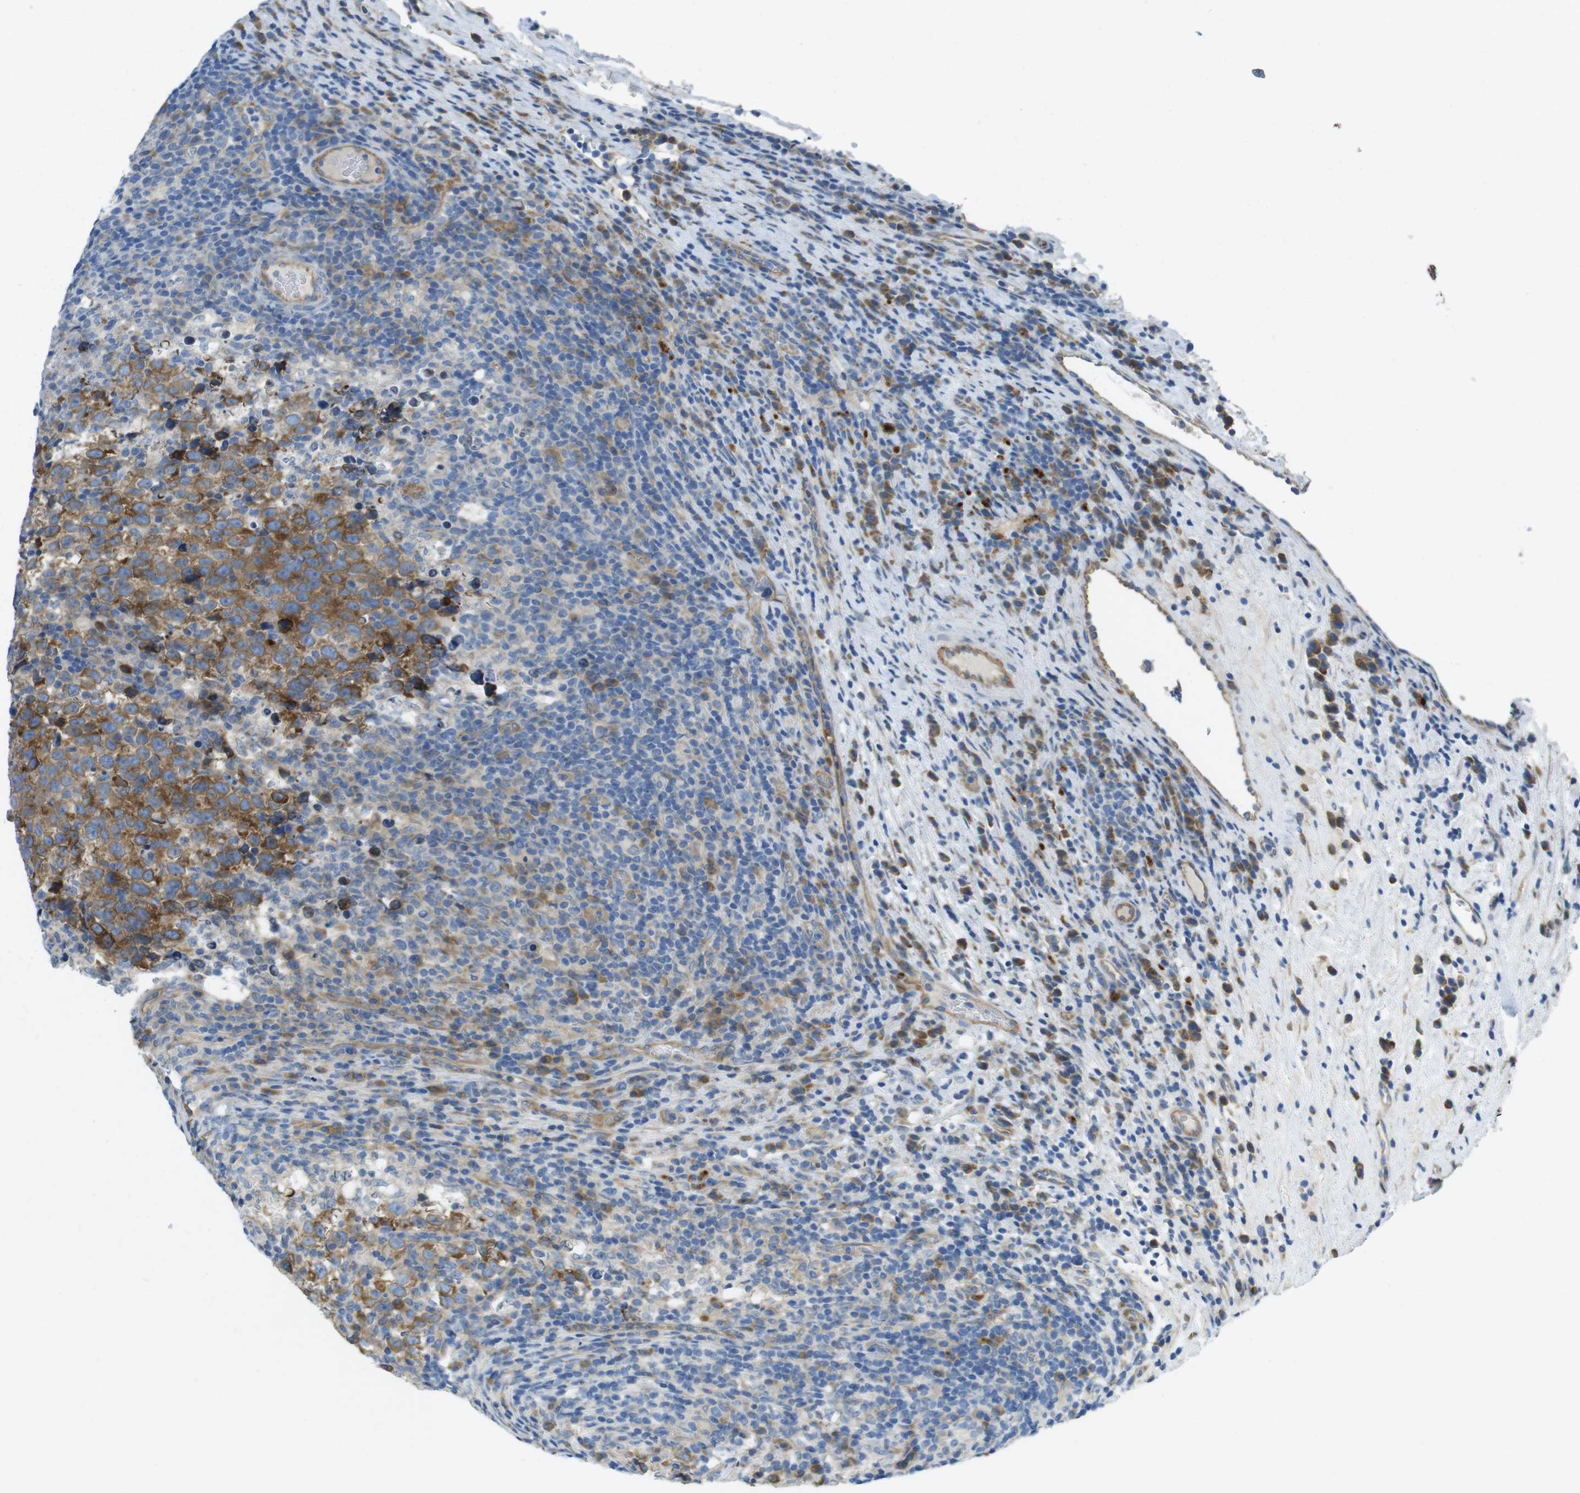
{"staining": {"intensity": "moderate", "quantity": ">75%", "location": "cytoplasmic/membranous"}, "tissue": "testis cancer", "cell_type": "Tumor cells", "image_type": "cancer", "snomed": [{"axis": "morphology", "description": "Normal tissue, NOS"}, {"axis": "morphology", "description": "Seminoma, NOS"}, {"axis": "topography", "description": "Testis"}], "caption": "A brown stain shows moderate cytoplasmic/membranous staining of a protein in human testis cancer tumor cells. The staining was performed using DAB (3,3'-diaminobenzidine) to visualize the protein expression in brown, while the nuclei were stained in blue with hematoxylin (Magnification: 20x).", "gene": "TMEM234", "patient": {"sex": "male", "age": 43}}